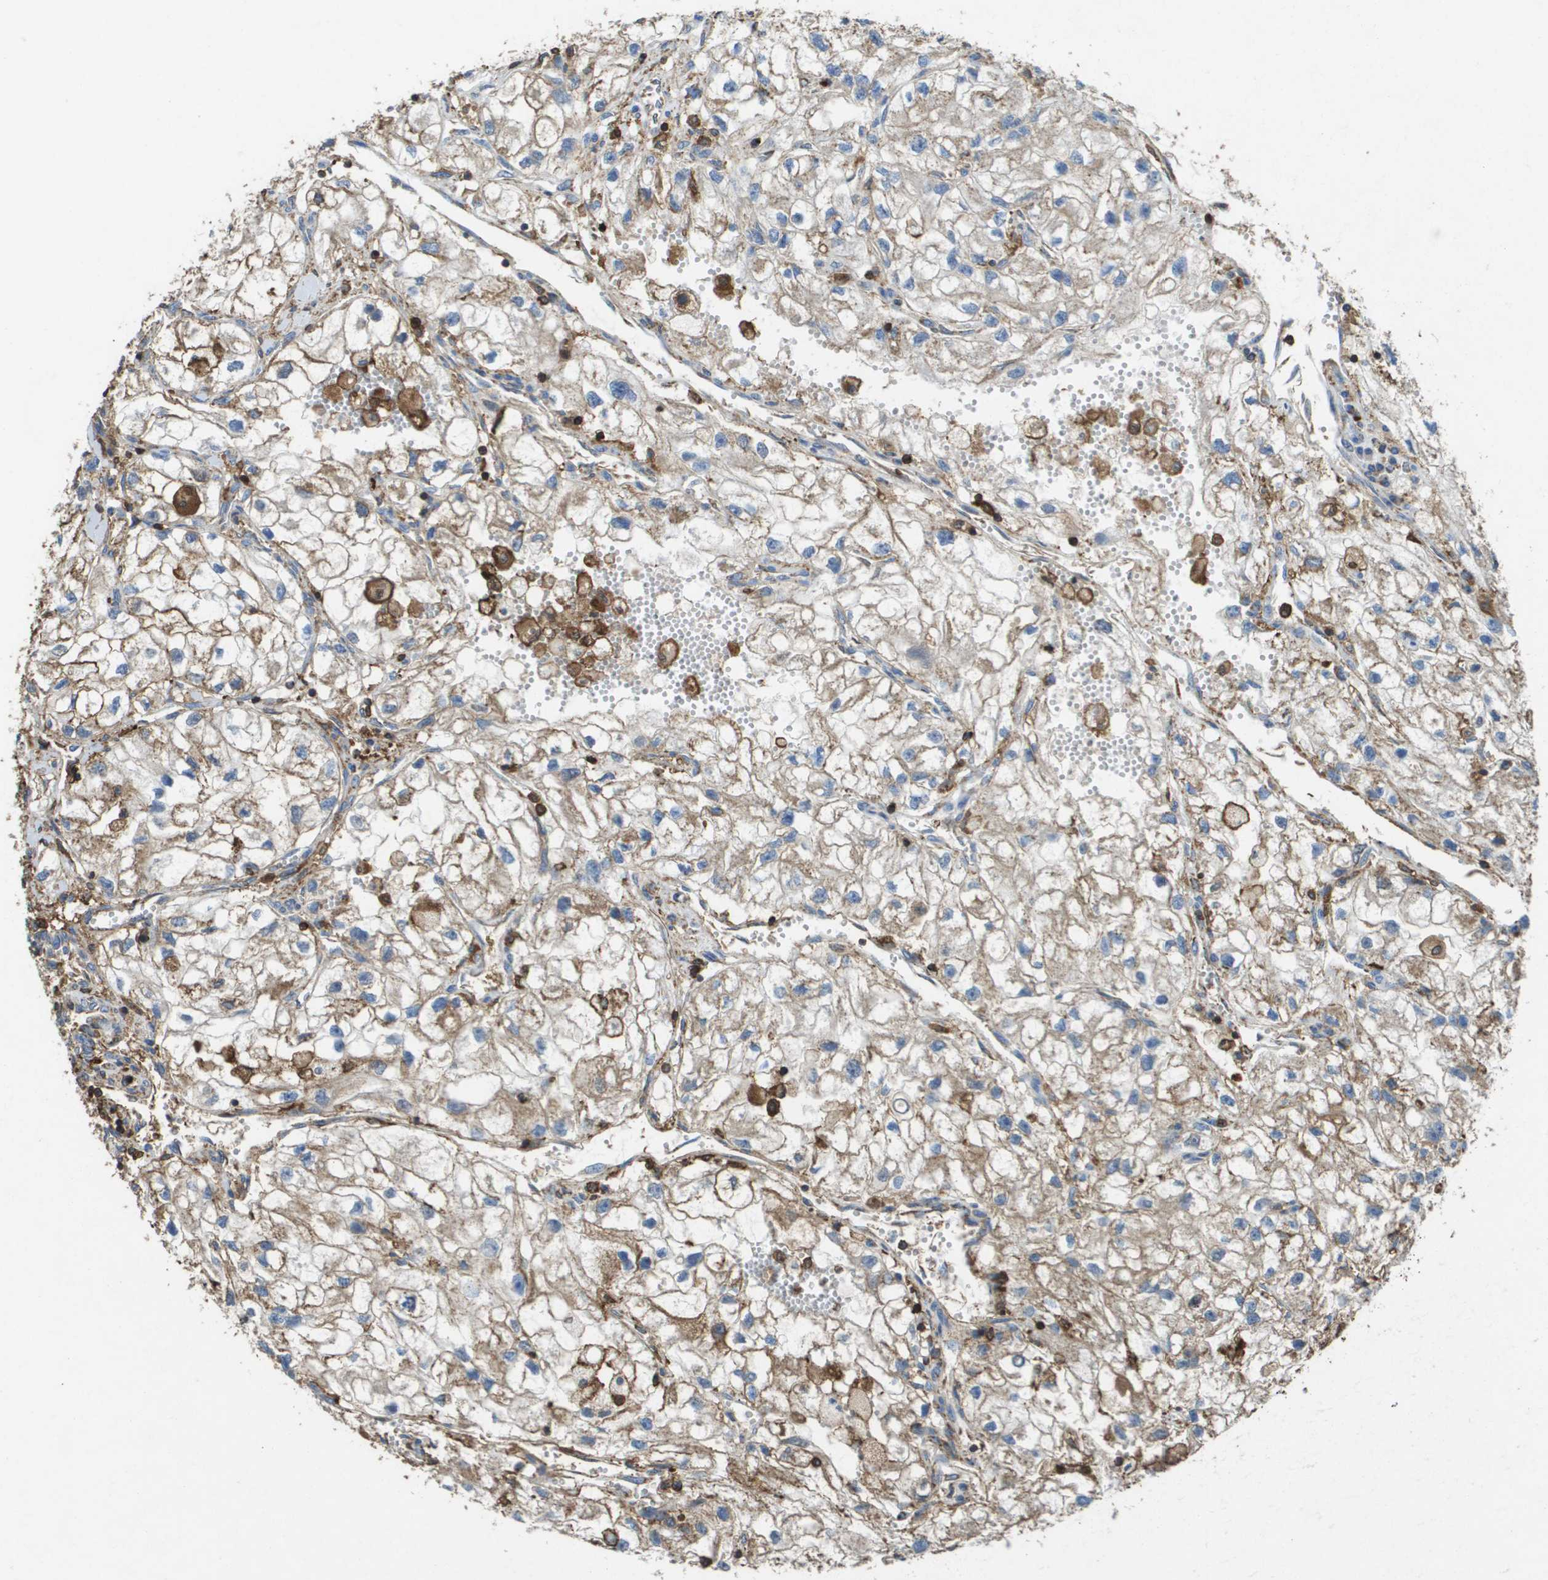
{"staining": {"intensity": "weak", "quantity": "25%-75%", "location": "cytoplasmic/membranous"}, "tissue": "renal cancer", "cell_type": "Tumor cells", "image_type": "cancer", "snomed": [{"axis": "morphology", "description": "Adenocarcinoma, NOS"}, {"axis": "topography", "description": "Kidney"}], "caption": "Tumor cells display low levels of weak cytoplasmic/membranous staining in approximately 25%-75% of cells in human renal cancer (adenocarcinoma).", "gene": "PASK", "patient": {"sex": "female", "age": 70}}